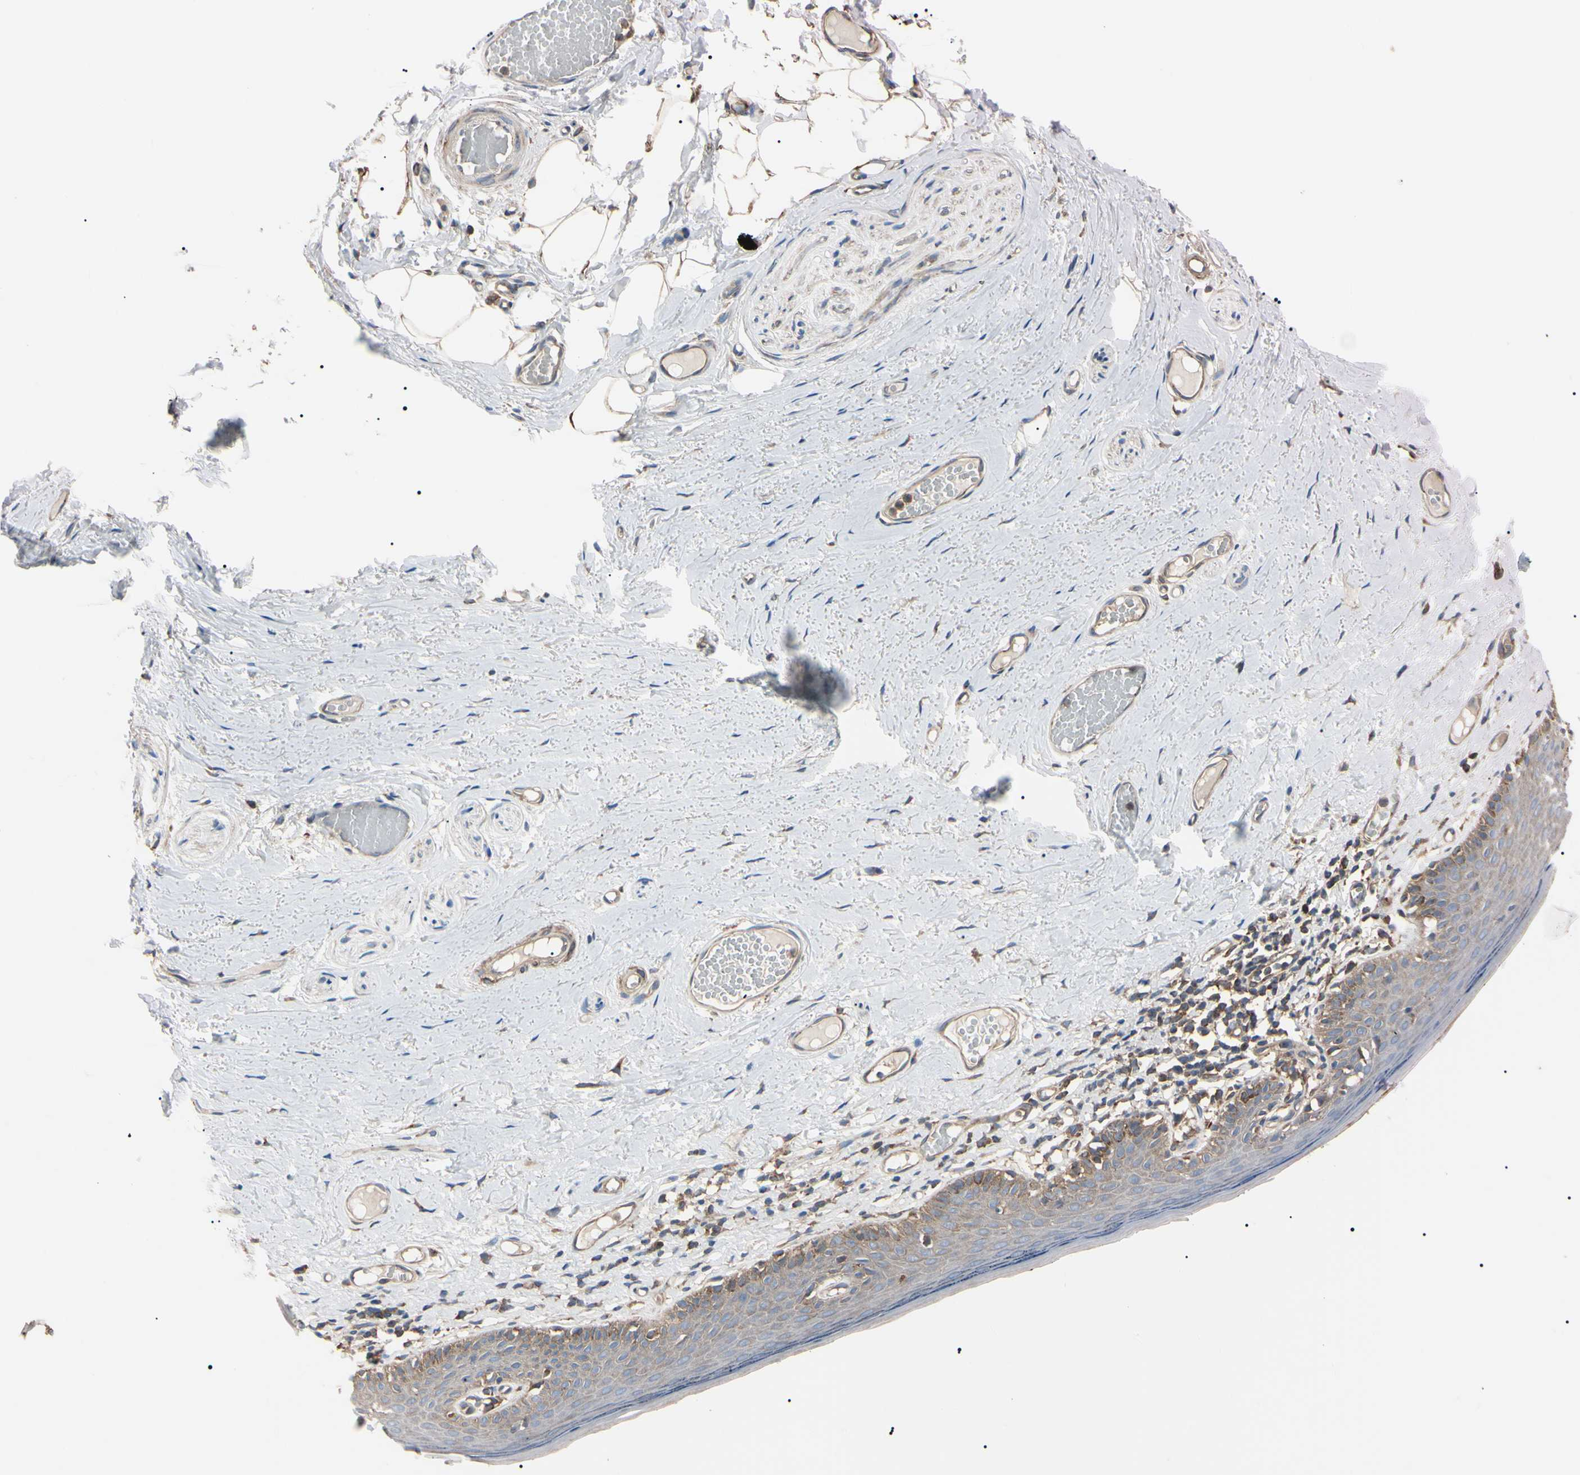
{"staining": {"intensity": "moderate", "quantity": "25%-75%", "location": "cytoplasmic/membranous"}, "tissue": "skin", "cell_type": "Epidermal cells", "image_type": "normal", "snomed": [{"axis": "morphology", "description": "Normal tissue, NOS"}, {"axis": "topography", "description": "Vulva"}], "caption": "Protein positivity by immunohistochemistry demonstrates moderate cytoplasmic/membranous staining in about 25%-75% of epidermal cells in unremarkable skin.", "gene": "PRKACA", "patient": {"sex": "female", "age": 54}}